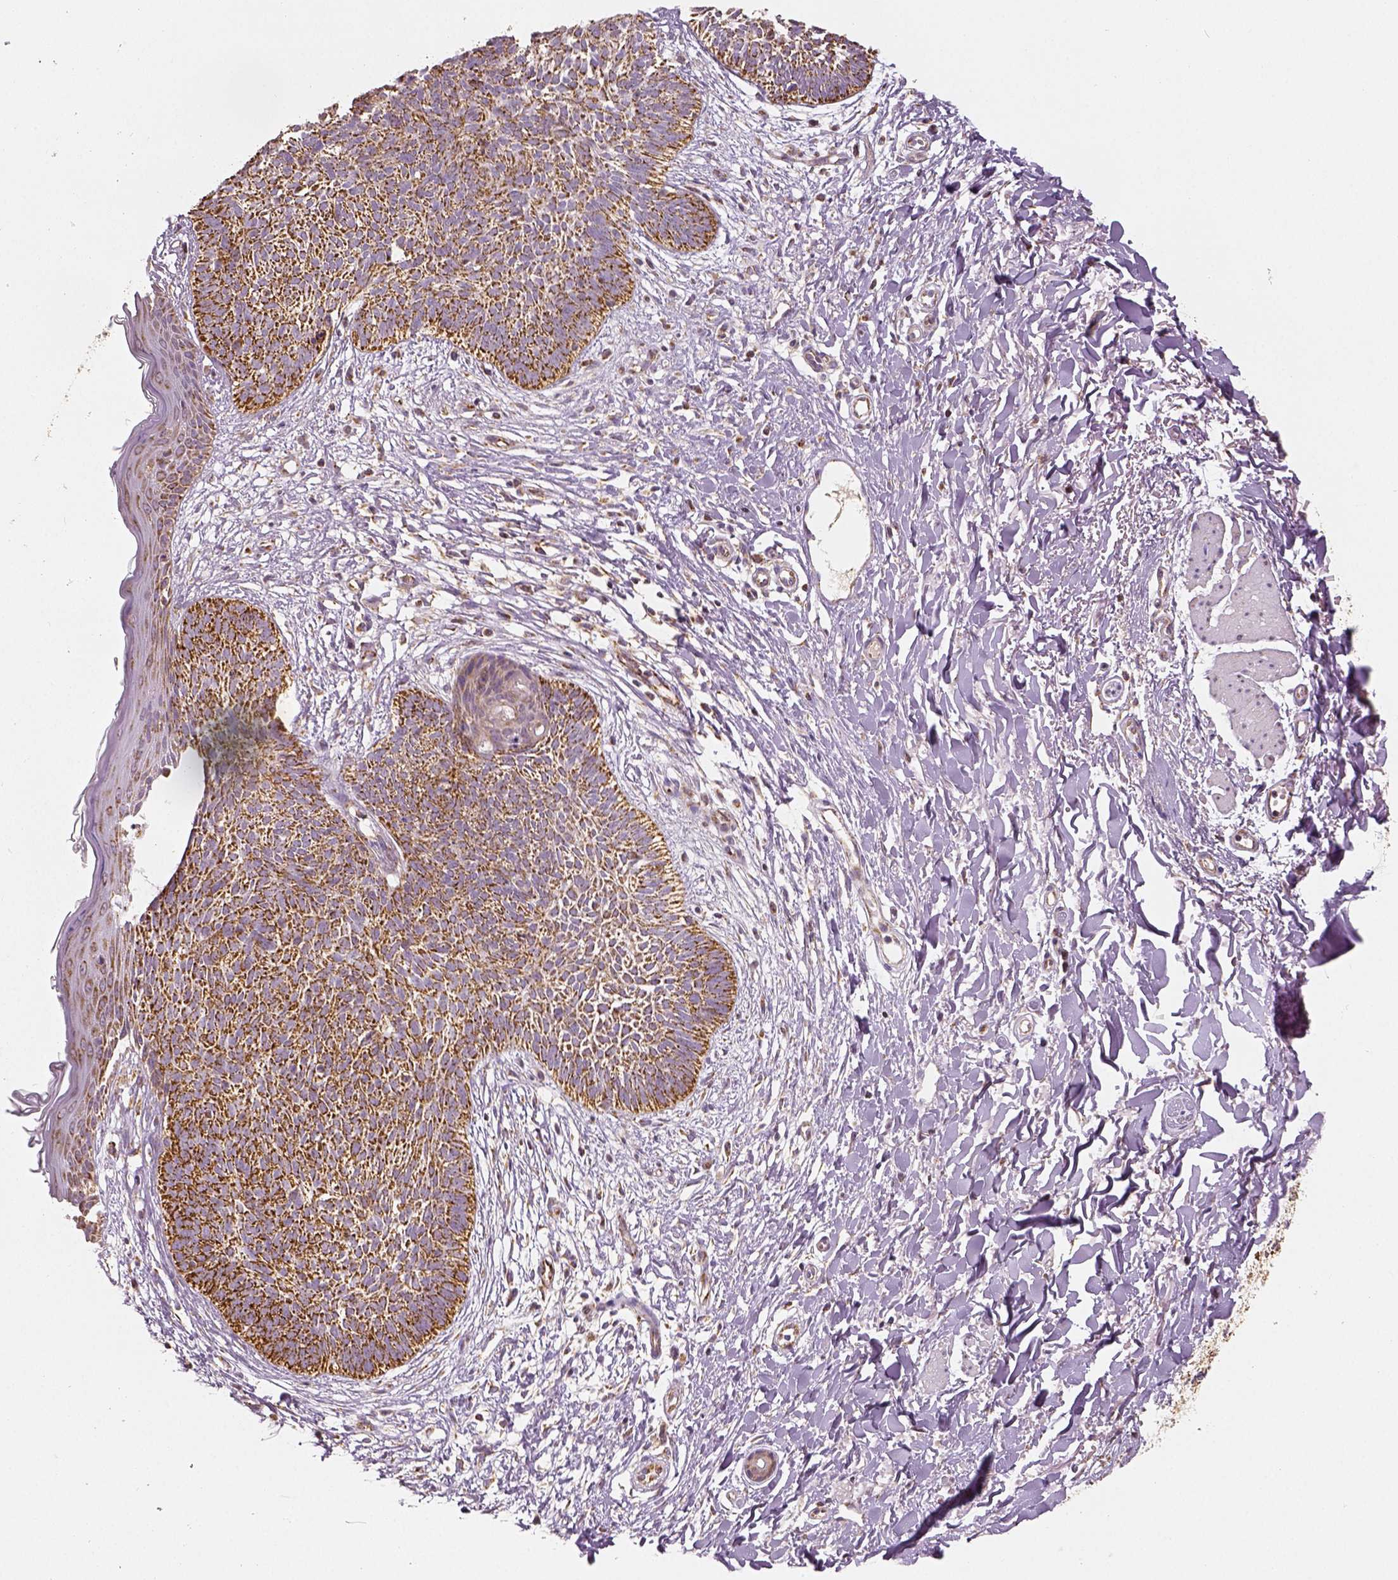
{"staining": {"intensity": "strong", "quantity": ">75%", "location": "cytoplasmic/membranous"}, "tissue": "skin cancer", "cell_type": "Tumor cells", "image_type": "cancer", "snomed": [{"axis": "morphology", "description": "Basal cell carcinoma"}, {"axis": "topography", "description": "Skin"}], "caption": "Skin basal cell carcinoma stained with a brown dye reveals strong cytoplasmic/membranous positive positivity in about >75% of tumor cells.", "gene": "PGAM5", "patient": {"sex": "female", "age": 84}}